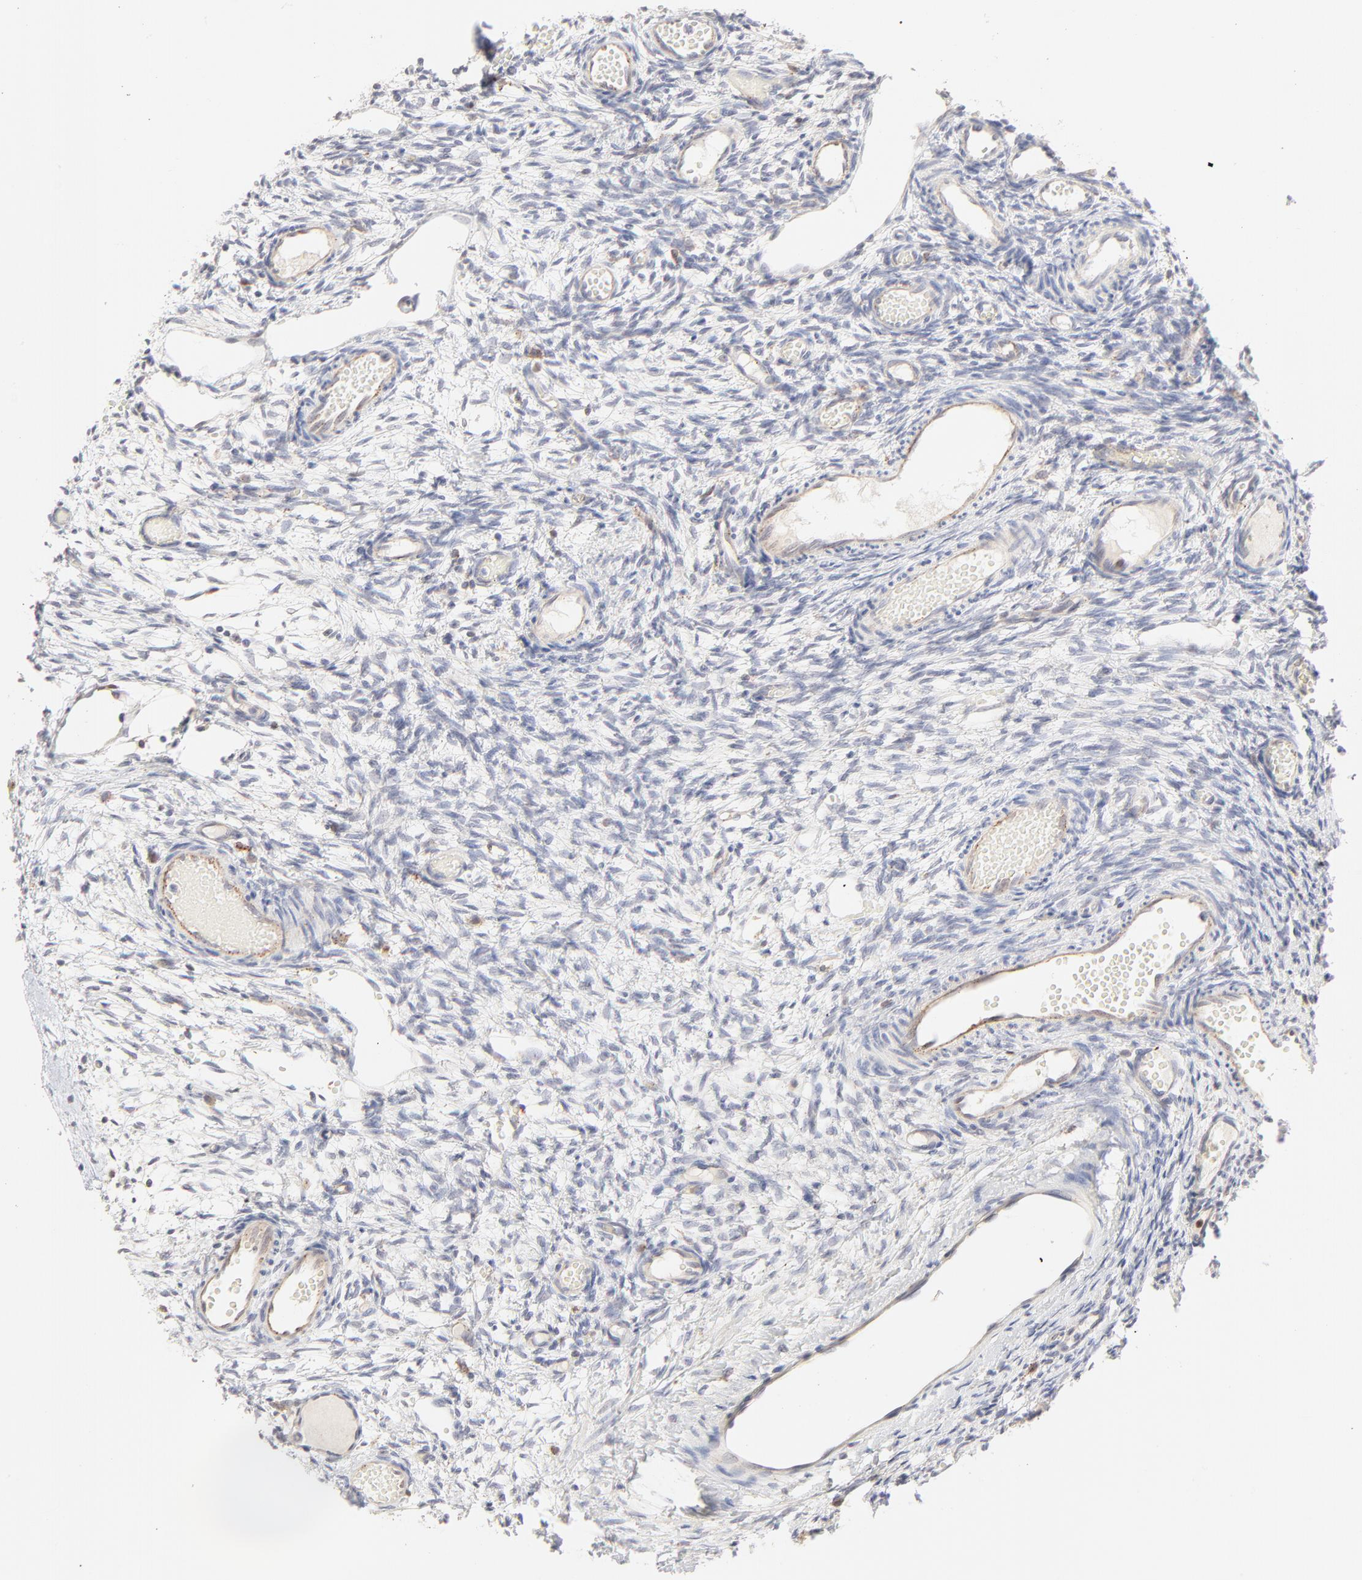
{"staining": {"intensity": "negative", "quantity": "none", "location": "none"}, "tissue": "ovary", "cell_type": "Ovarian stroma cells", "image_type": "normal", "snomed": [{"axis": "morphology", "description": "Normal tissue, NOS"}, {"axis": "topography", "description": "Ovary"}], "caption": "An IHC micrograph of benign ovary is shown. There is no staining in ovarian stroma cells of ovary. (Stains: DAB (3,3'-diaminobenzidine) immunohistochemistry with hematoxylin counter stain, Microscopy: brightfield microscopy at high magnification).", "gene": "CDK6", "patient": {"sex": "female", "age": 35}}